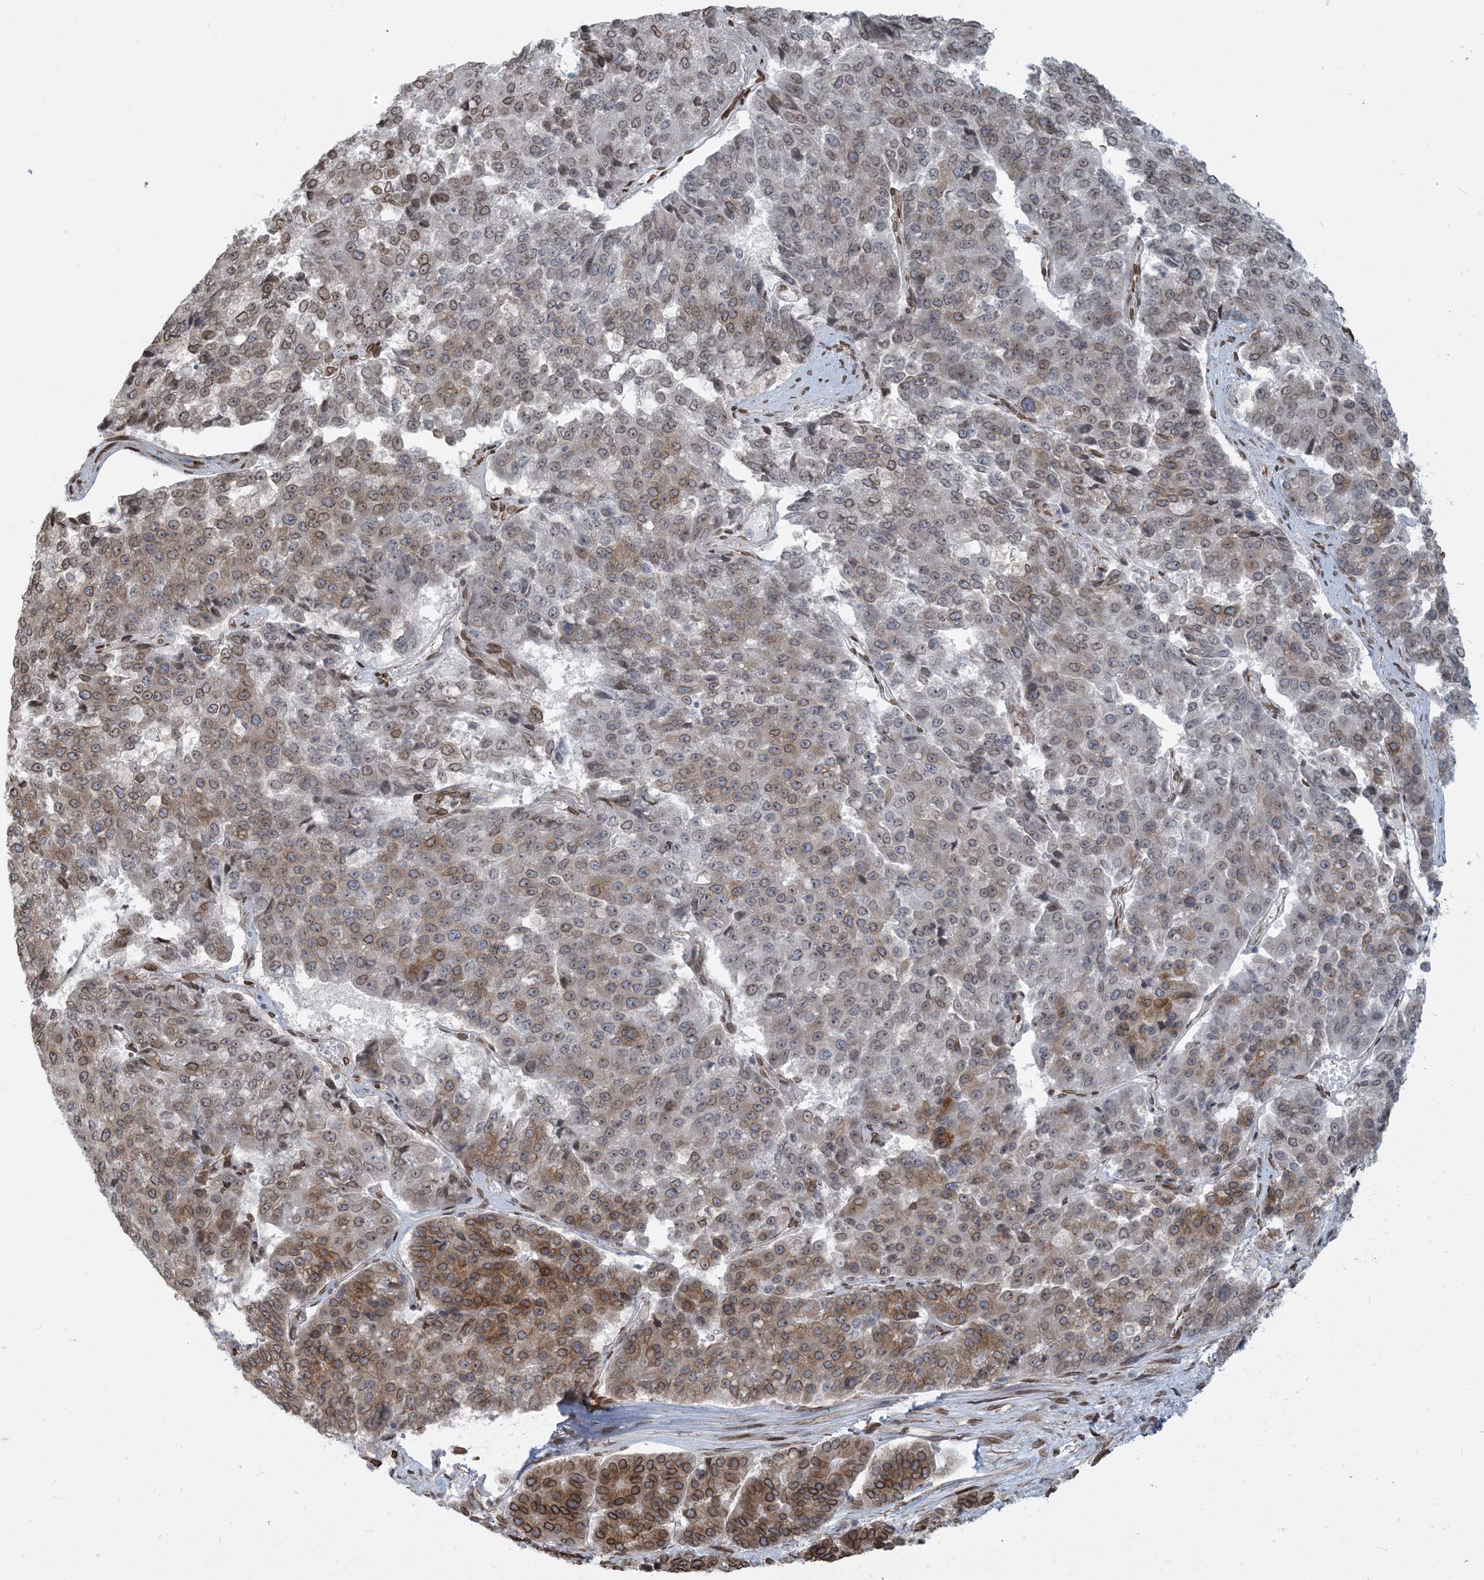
{"staining": {"intensity": "moderate", "quantity": "25%-75%", "location": "cytoplasmic/membranous,nuclear"}, "tissue": "pancreatic cancer", "cell_type": "Tumor cells", "image_type": "cancer", "snomed": [{"axis": "morphology", "description": "Adenocarcinoma, NOS"}, {"axis": "topography", "description": "Pancreas"}], "caption": "A brown stain highlights moderate cytoplasmic/membranous and nuclear expression of a protein in pancreatic adenocarcinoma tumor cells.", "gene": "WWP1", "patient": {"sex": "male", "age": 50}}